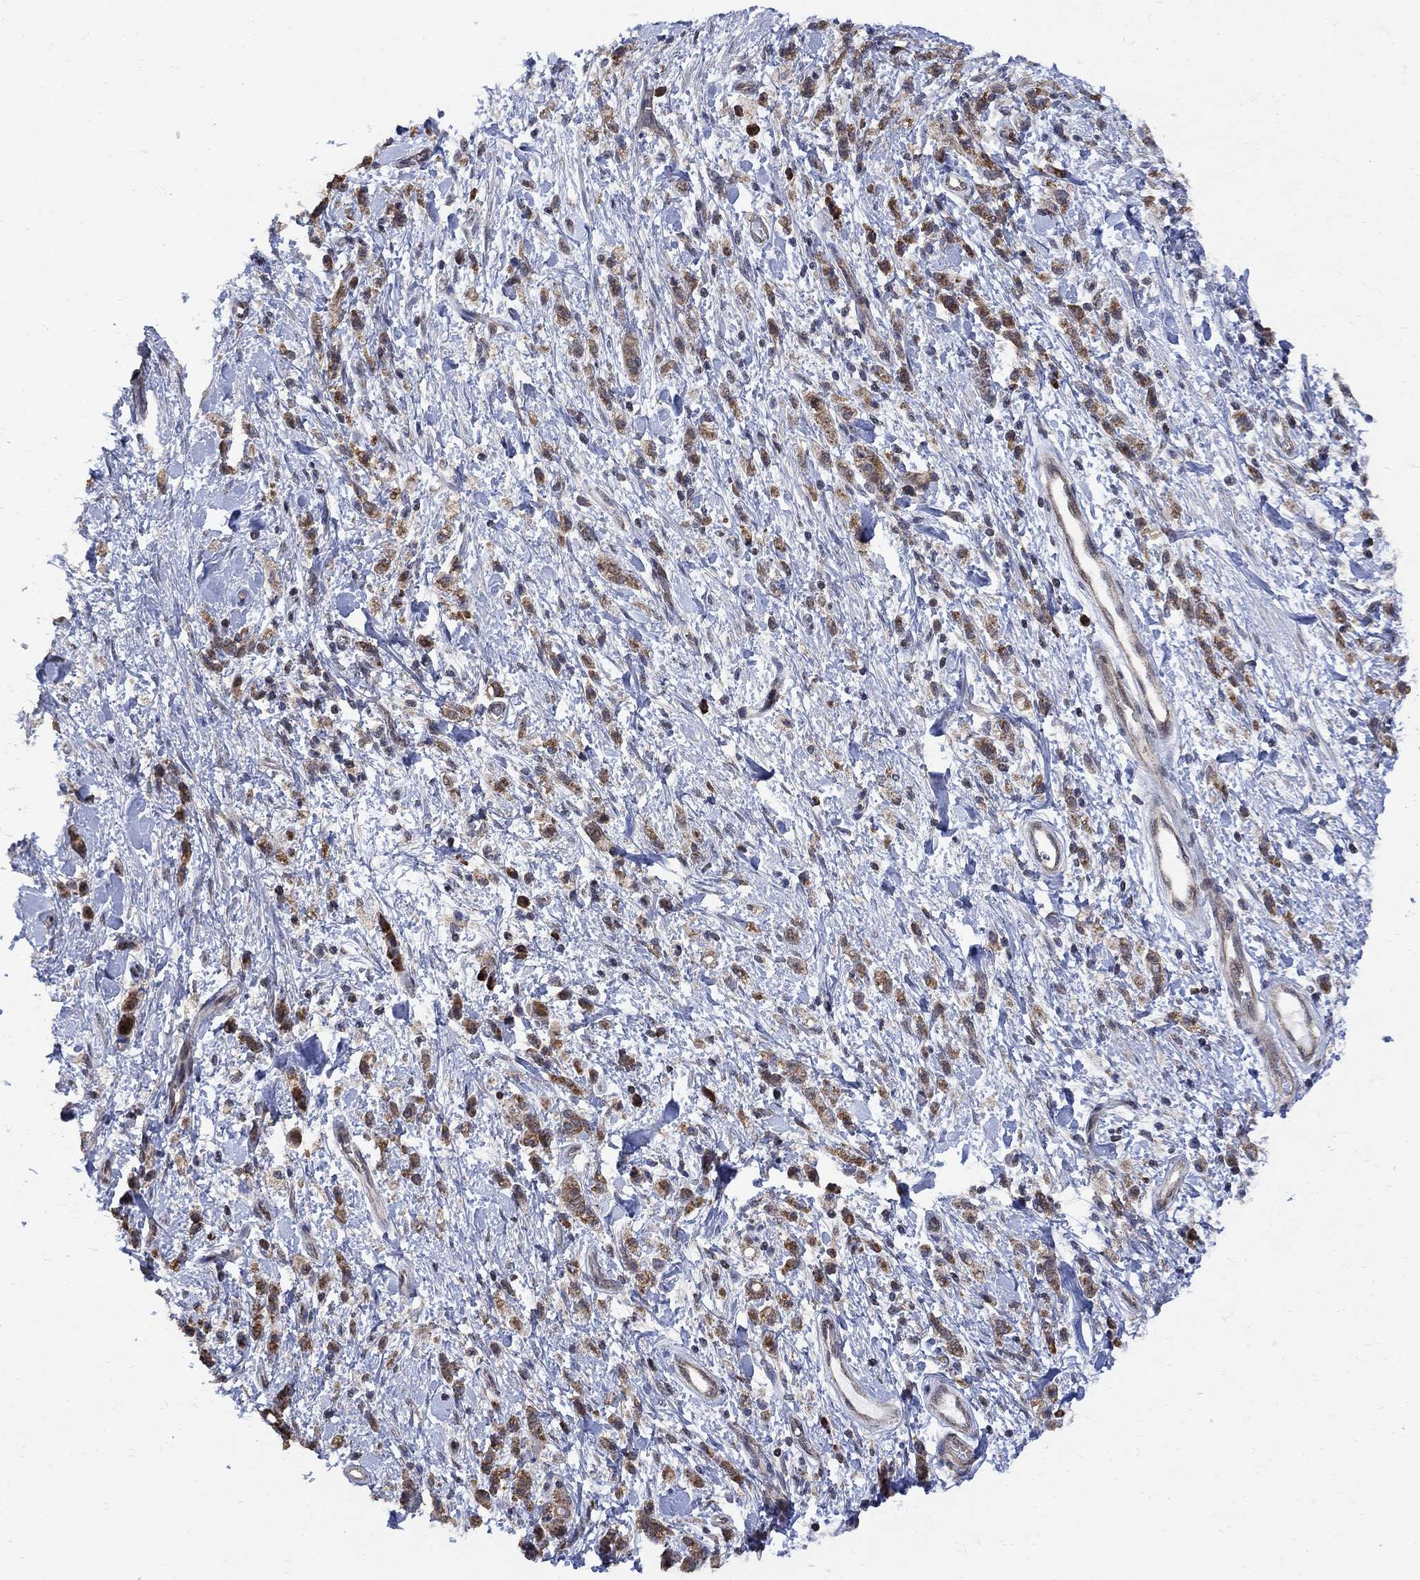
{"staining": {"intensity": "moderate", "quantity": ">75%", "location": "cytoplasmic/membranous"}, "tissue": "stomach cancer", "cell_type": "Tumor cells", "image_type": "cancer", "snomed": [{"axis": "morphology", "description": "Adenocarcinoma, NOS"}, {"axis": "topography", "description": "Stomach"}], "caption": "Immunohistochemistry (DAB (3,3'-diaminobenzidine)) staining of human adenocarcinoma (stomach) displays moderate cytoplasmic/membranous protein staining in approximately >75% of tumor cells.", "gene": "ANKRA2", "patient": {"sex": "male", "age": 77}}